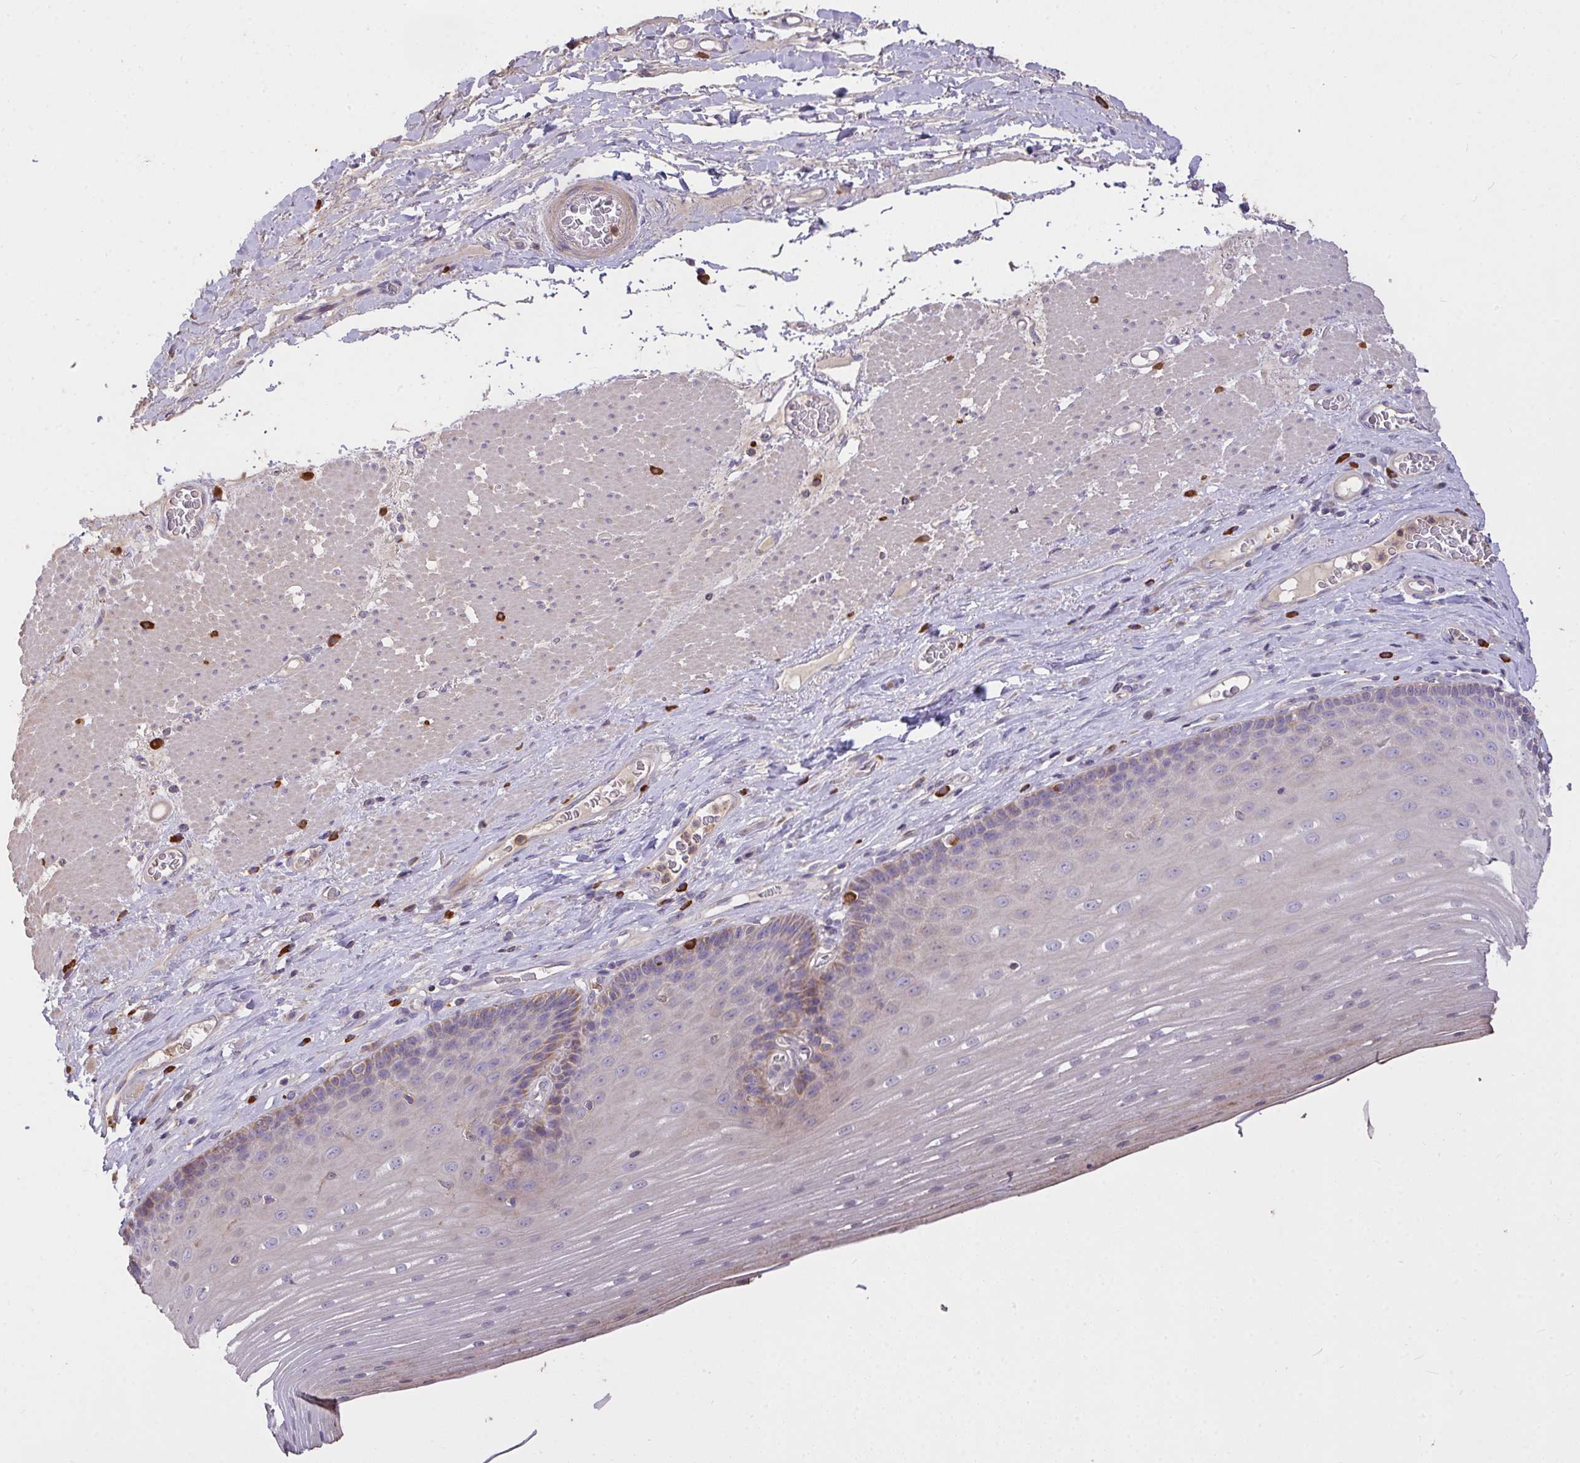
{"staining": {"intensity": "weak", "quantity": "<25%", "location": "cytoplasmic/membranous"}, "tissue": "esophagus", "cell_type": "Squamous epithelial cells", "image_type": "normal", "snomed": [{"axis": "morphology", "description": "Normal tissue, NOS"}, {"axis": "topography", "description": "Esophagus"}], "caption": "Squamous epithelial cells are negative for brown protein staining in unremarkable esophagus. (Stains: DAB (3,3'-diaminobenzidine) IHC with hematoxylin counter stain, Microscopy: brightfield microscopy at high magnification).", "gene": "FCER1A", "patient": {"sex": "male", "age": 62}}